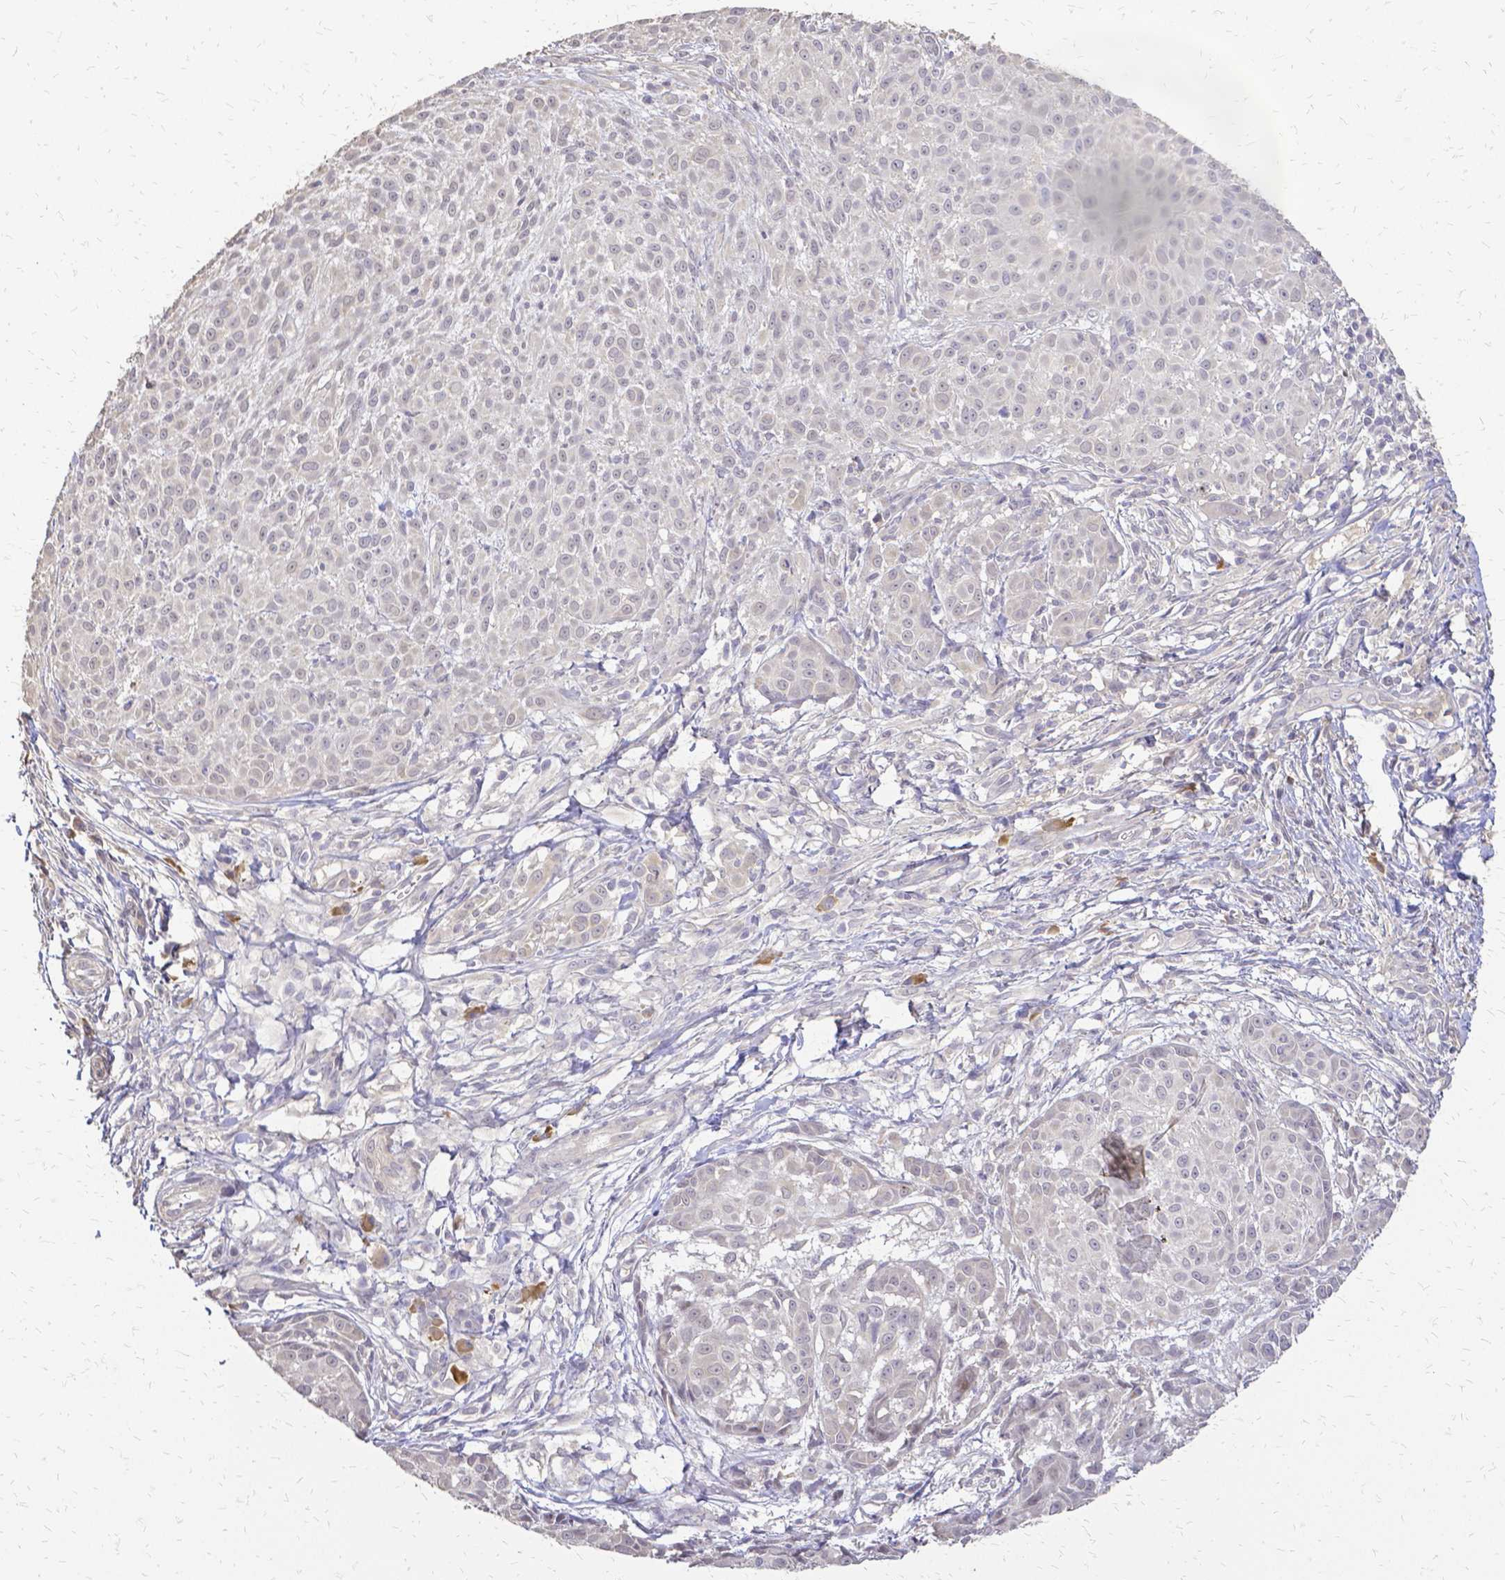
{"staining": {"intensity": "negative", "quantity": "none", "location": "none"}, "tissue": "melanoma", "cell_type": "Tumor cells", "image_type": "cancer", "snomed": [{"axis": "morphology", "description": "Malignant melanoma, NOS"}, {"axis": "topography", "description": "Skin"}], "caption": "Micrograph shows no protein positivity in tumor cells of melanoma tissue. Nuclei are stained in blue.", "gene": "CIB1", "patient": {"sex": "male", "age": 48}}